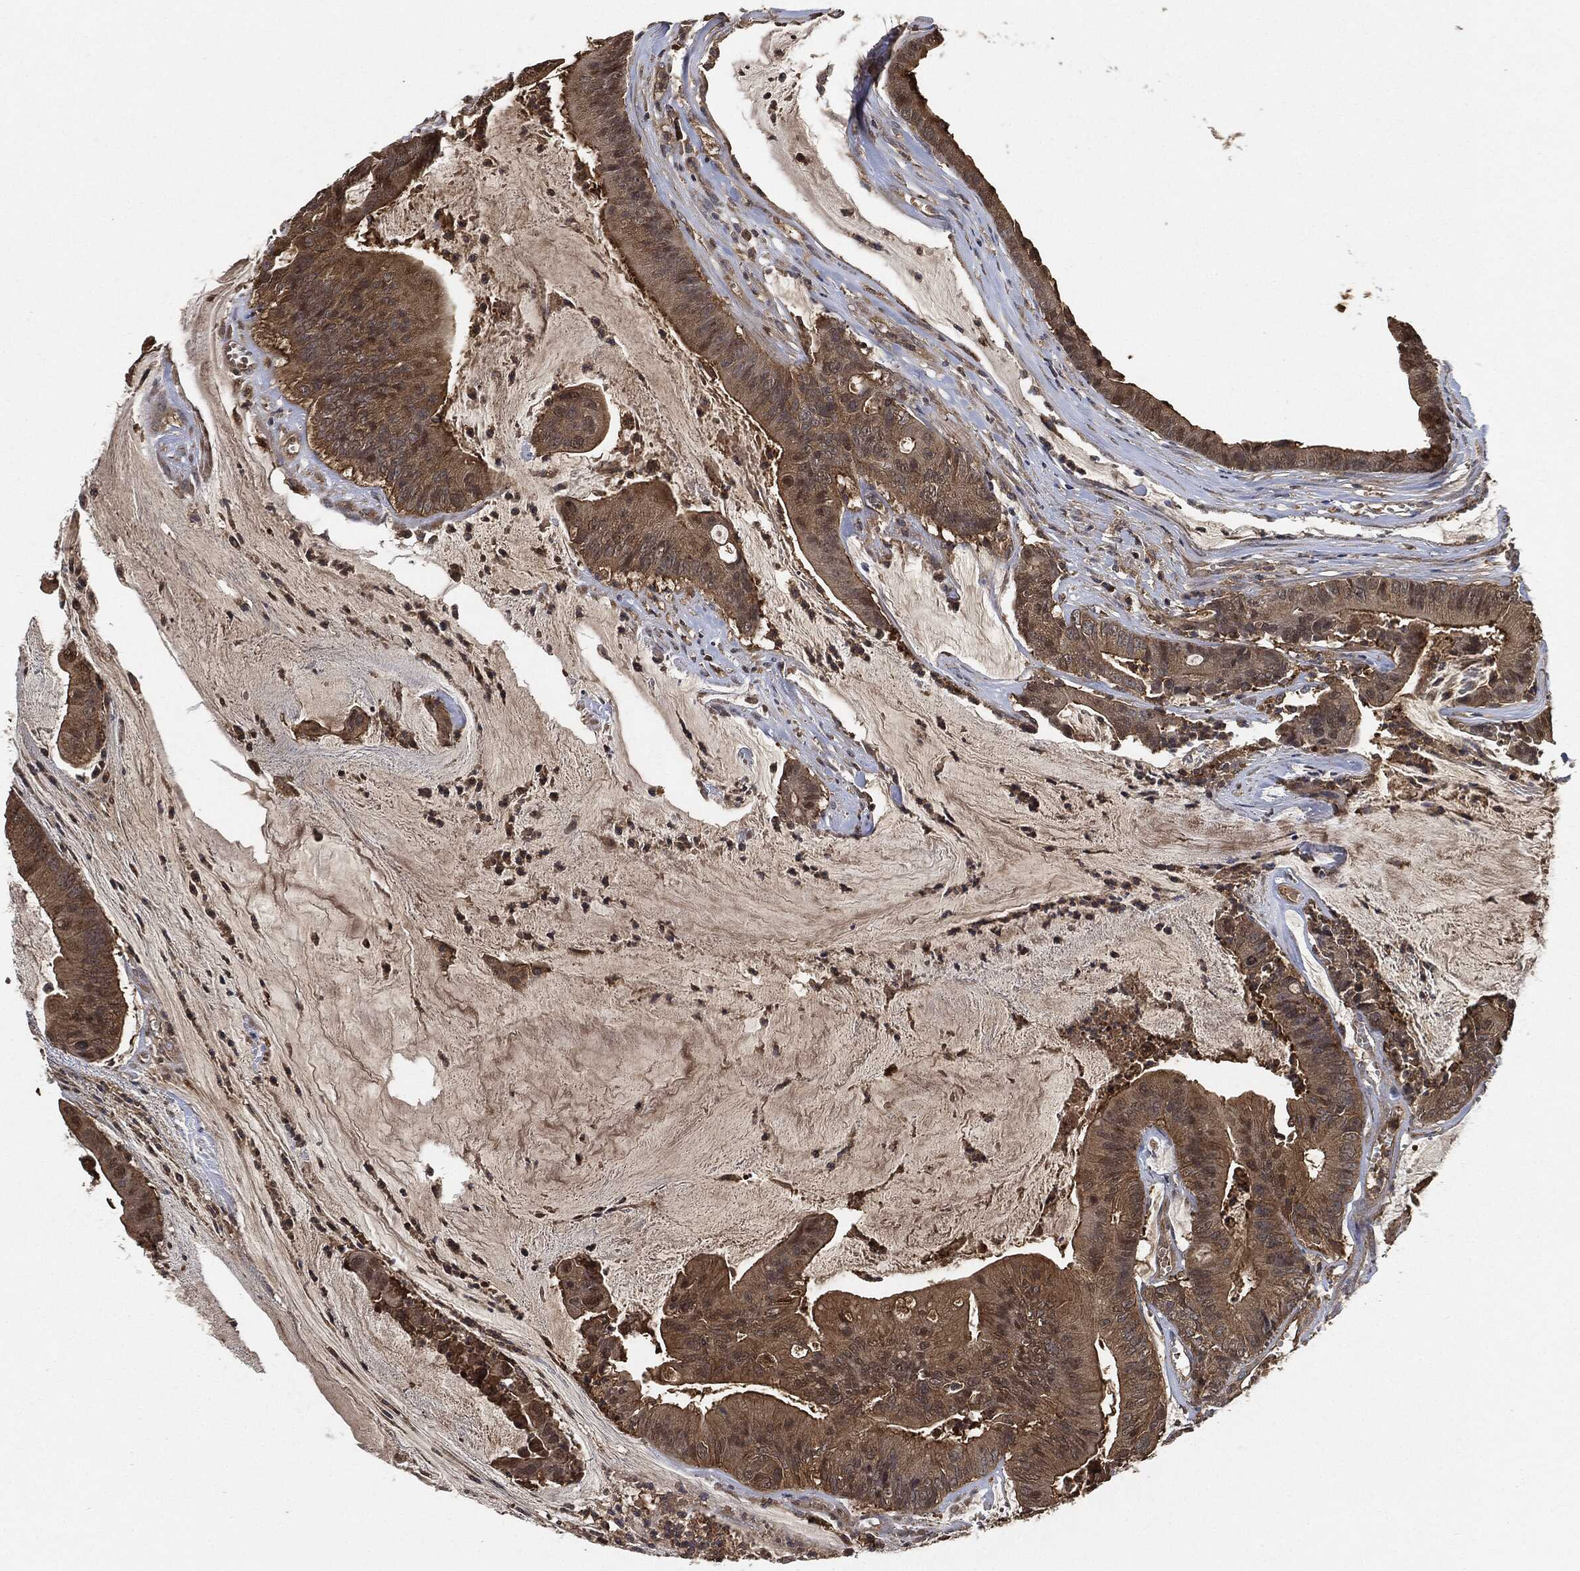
{"staining": {"intensity": "moderate", "quantity": ">75%", "location": "cytoplasmic/membranous"}, "tissue": "colorectal cancer", "cell_type": "Tumor cells", "image_type": "cancer", "snomed": [{"axis": "morphology", "description": "Adenocarcinoma, NOS"}, {"axis": "topography", "description": "Colon"}], "caption": "This is a histology image of IHC staining of colorectal adenocarcinoma, which shows moderate staining in the cytoplasmic/membranous of tumor cells.", "gene": "BRAF", "patient": {"sex": "female", "age": 69}}